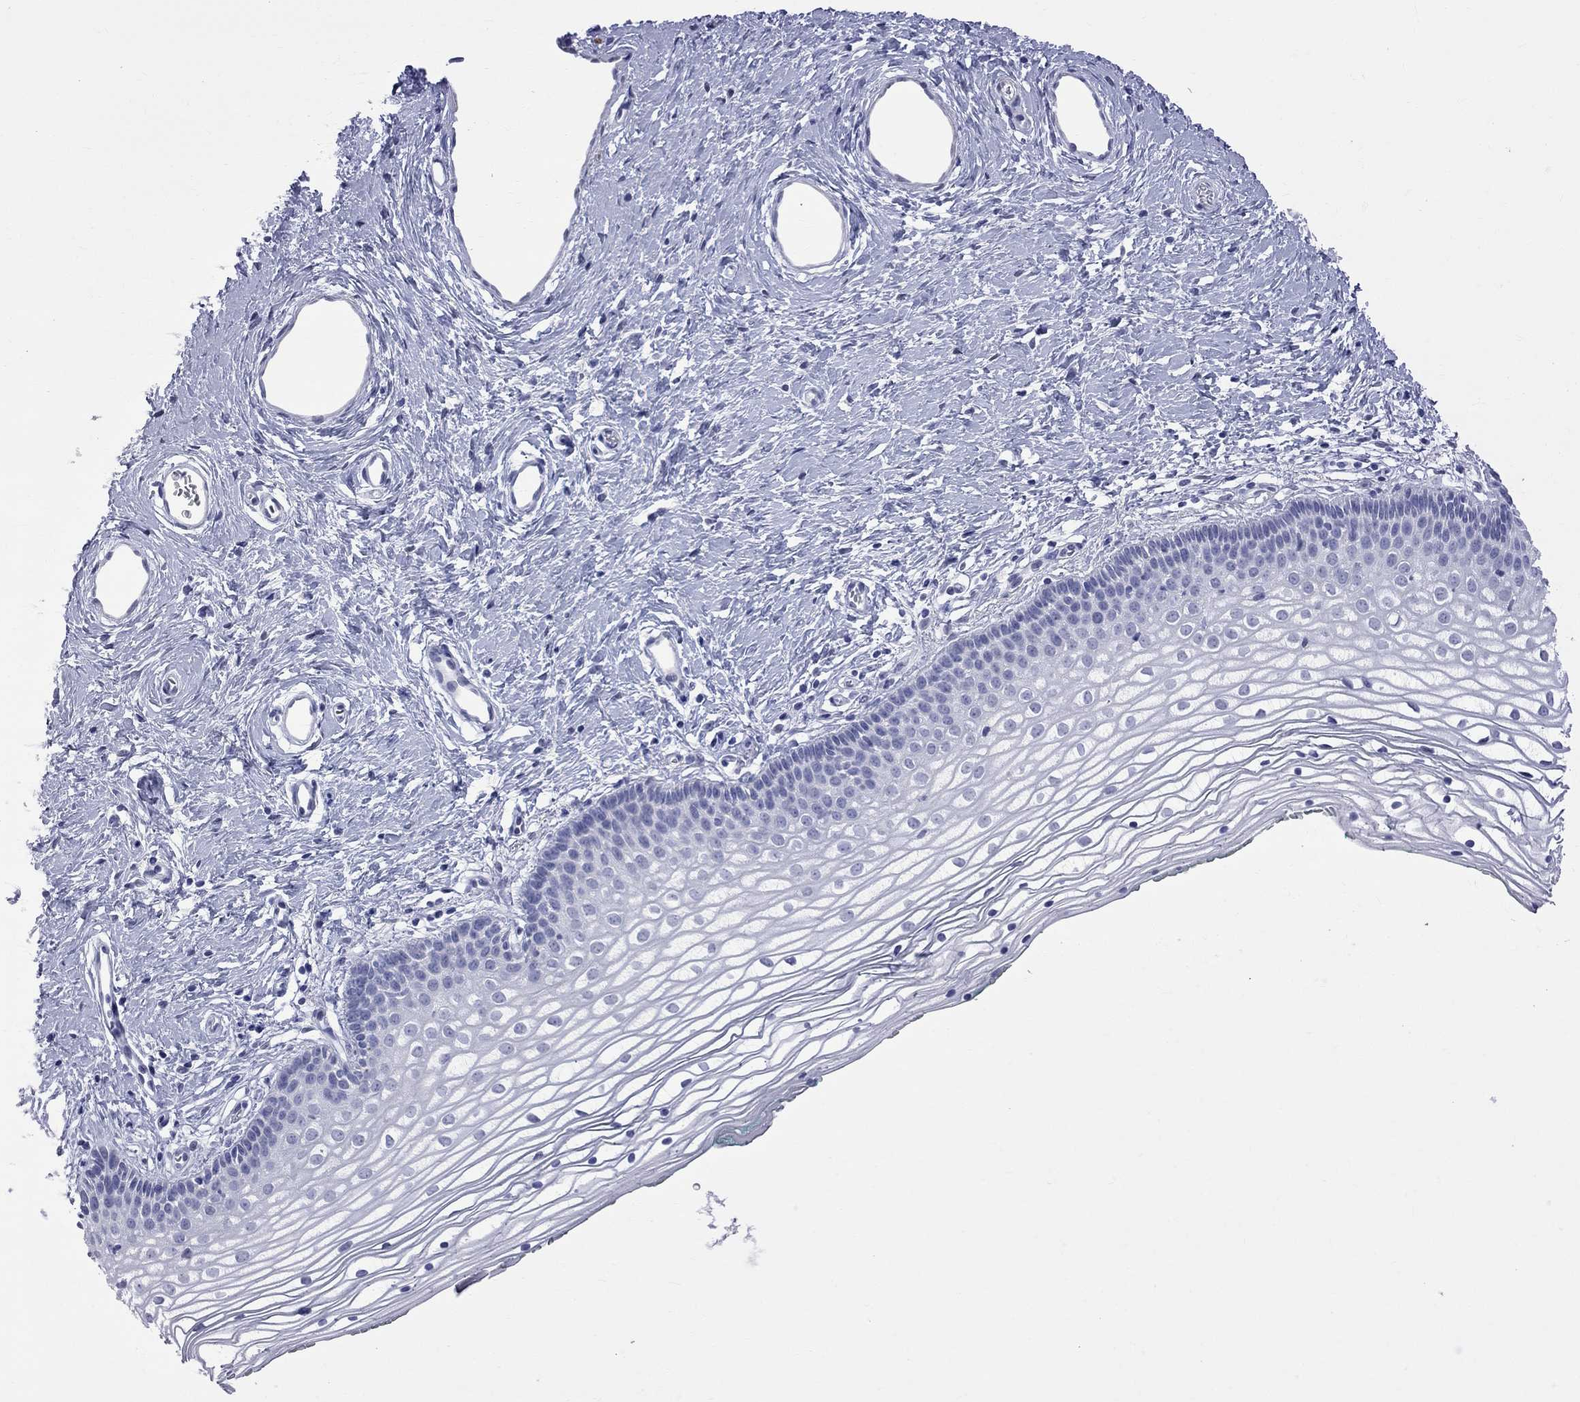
{"staining": {"intensity": "negative", "quantity": "none", "location": "none"}, "tissue": "vagina", "cell_type": "Squamous epithelial cells", "image_type": "normal", "snomed": [{"axis": "morphology", "description": "Normal tissue, NOS"}, {"axis": "topography", "description": "Vagina"}], "caption": "This is a image of immunohistochemistry (IHC) staining of unremarkable vagina, which shows no positivity in squamous epithelial cells. Brightfield microscopy of IHC stained with DAB (3,3'-diaminobenzidine) (brown) and hematoxylin (blue), captured at high magnification.", "gene": "BPIFB1", "patient": {"sex": "female", "age": 36}}